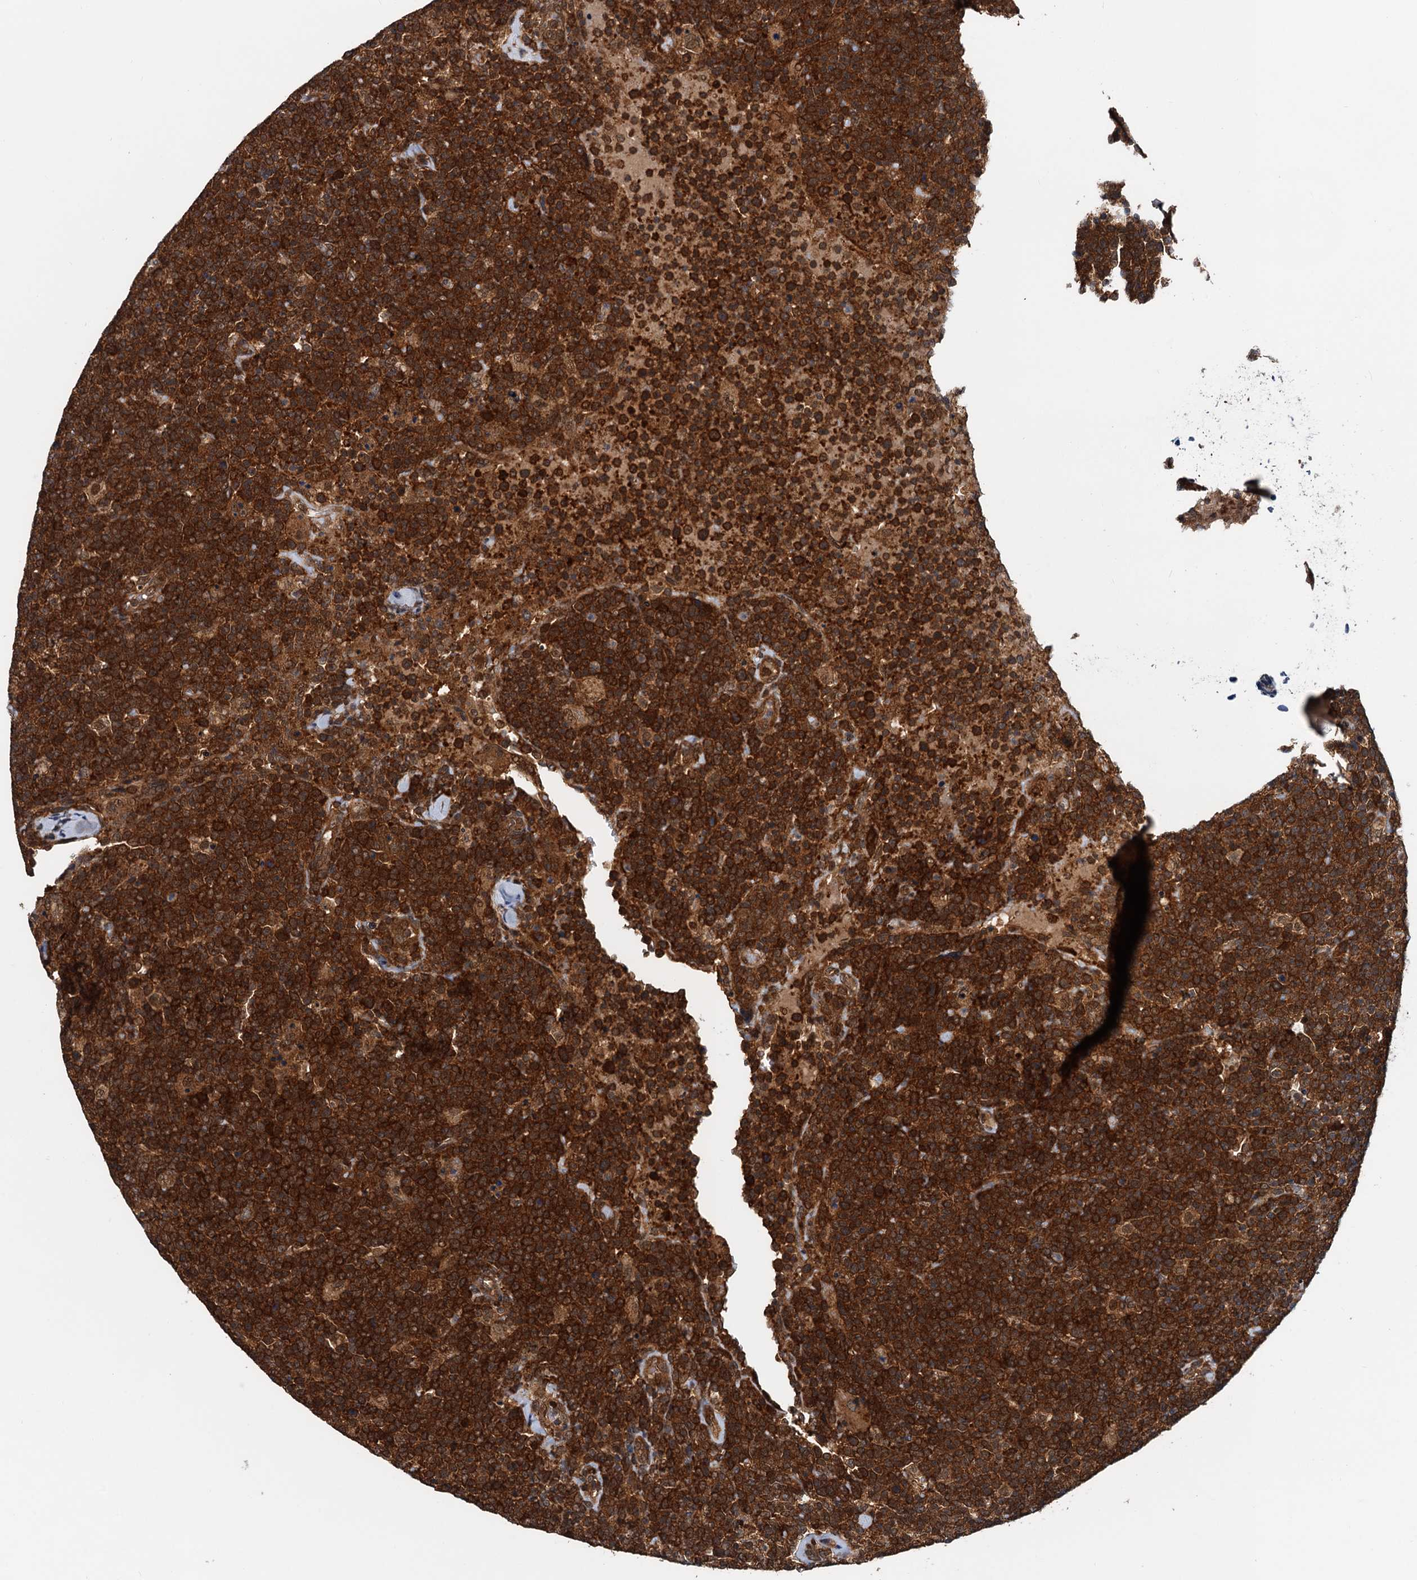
{"staining": {"intensity": "strong", "quantity": ">75%", "location": "cytoplasmic/membranous"}, "tissue": "lymphoma", "cell_type": "Tumor cells", "image_type": "cancer", "snomed": [{"axis": "morphology", "description": "Malignant lymphoma, non-Hodgkin's type, High grade"}, {"axis": "topography", "description": "Lymph node"}], "caption": "Immunohistochemical staining of human malignant lymphoma, non-Hodgkin's type (high-grade) demonstrates high levels of strong cytoplasmic/membranous protein staining in approximately >75% of tumor cells.", "gene": "AAGAB", "patient": {"sex": "male", "age": 61}}